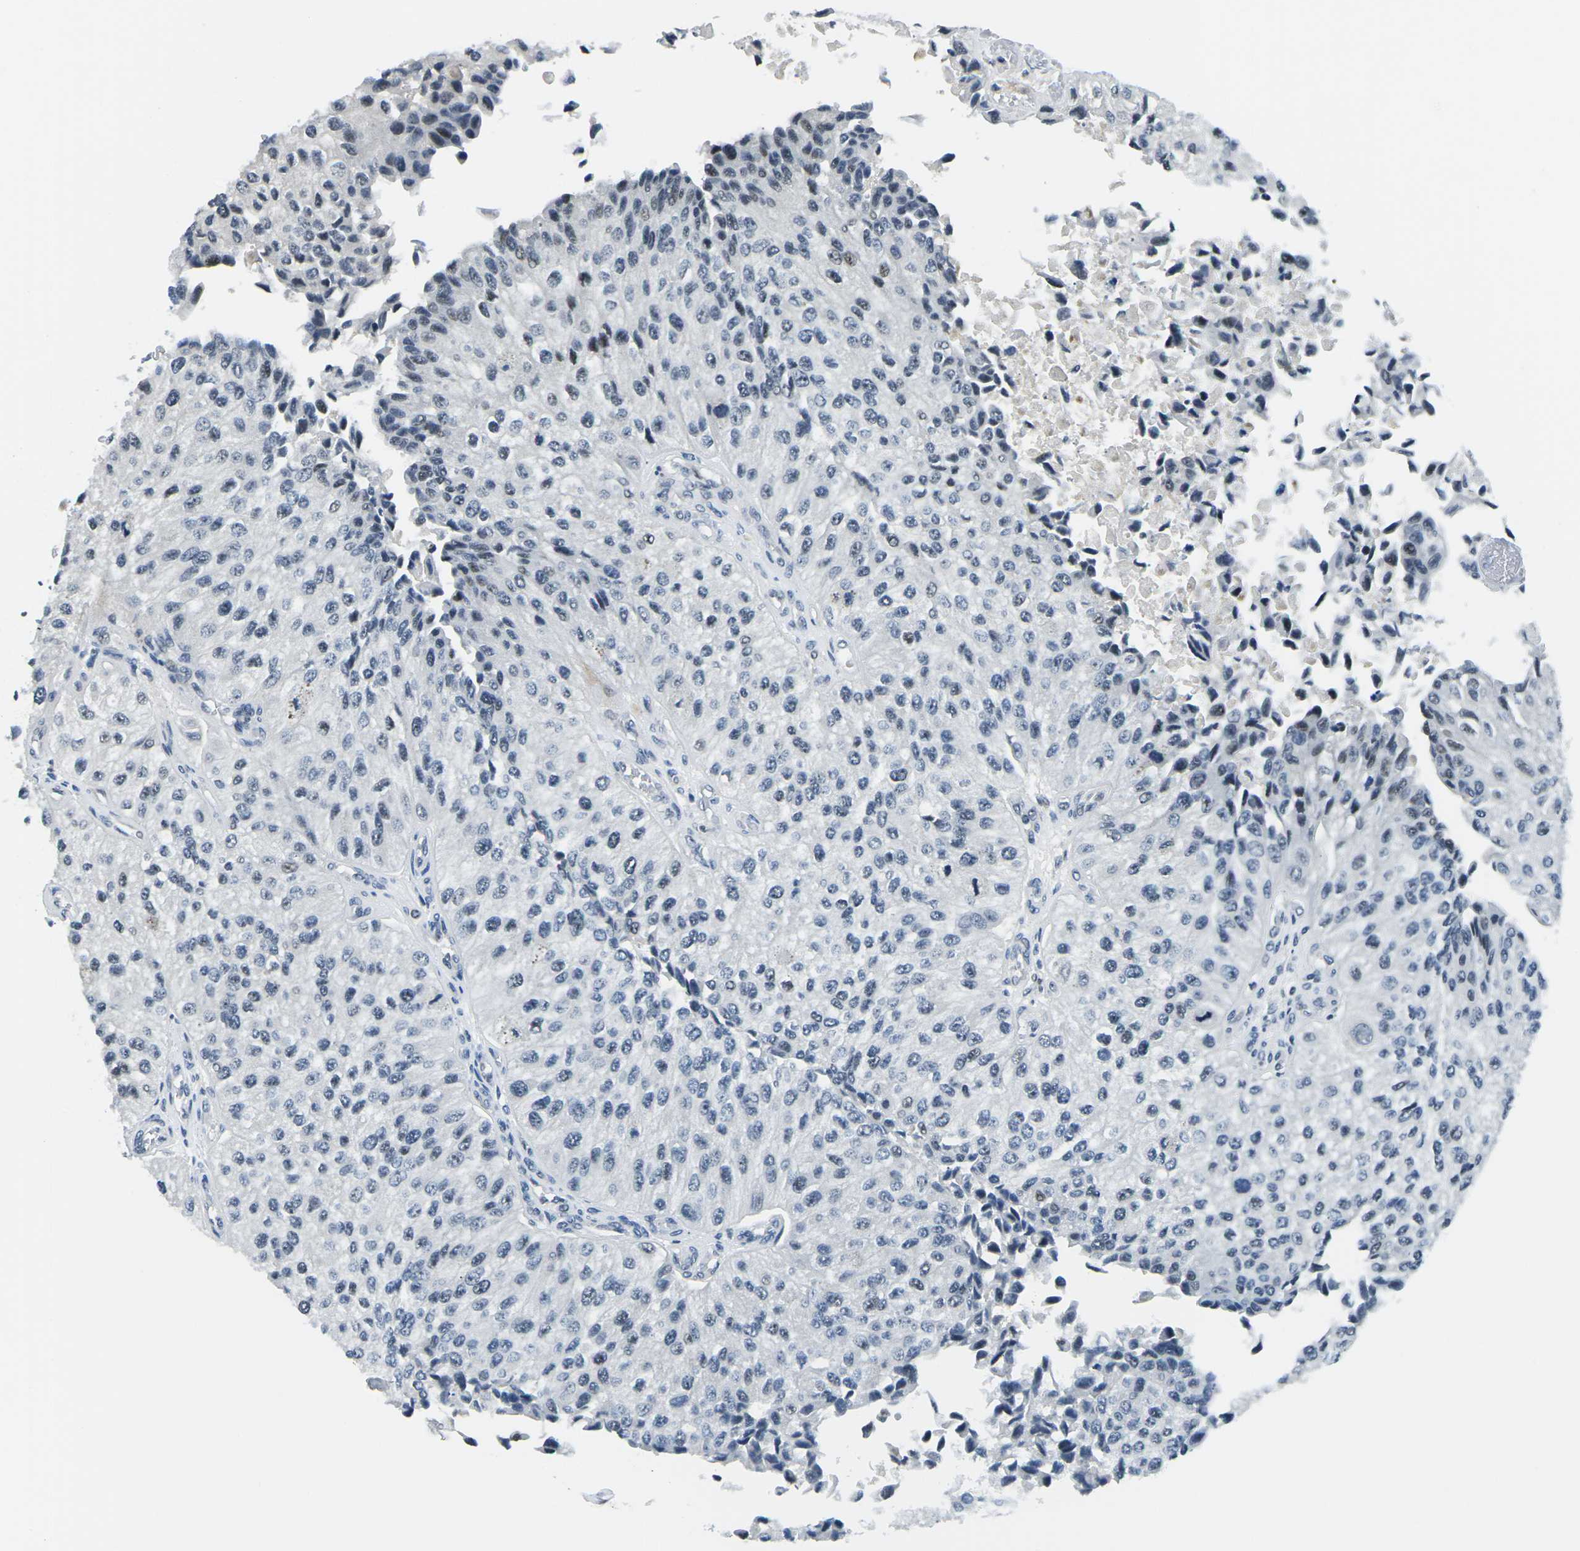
{"staining": {"intensity": "negative", "quantity": "none", "location": "none"}, "tissue": "urothelial cancer", "cell_type": "Tumor cells", "image_type": "cancer", "snomed": [{"axis": "morphology", "description": "Urothelial carcinoma, High grade"}, {"axis": "topography", "description": "Kidney"}, {"axis": "topography", "description": "Urinary bladder"}], "caption": "Immunohistochemical staining of urothelial carcinoma (high-grade) reveals no significant staining in tumor cells.", "gene": "PRPF8", "patient": {"sex": "male", "age": 77}}